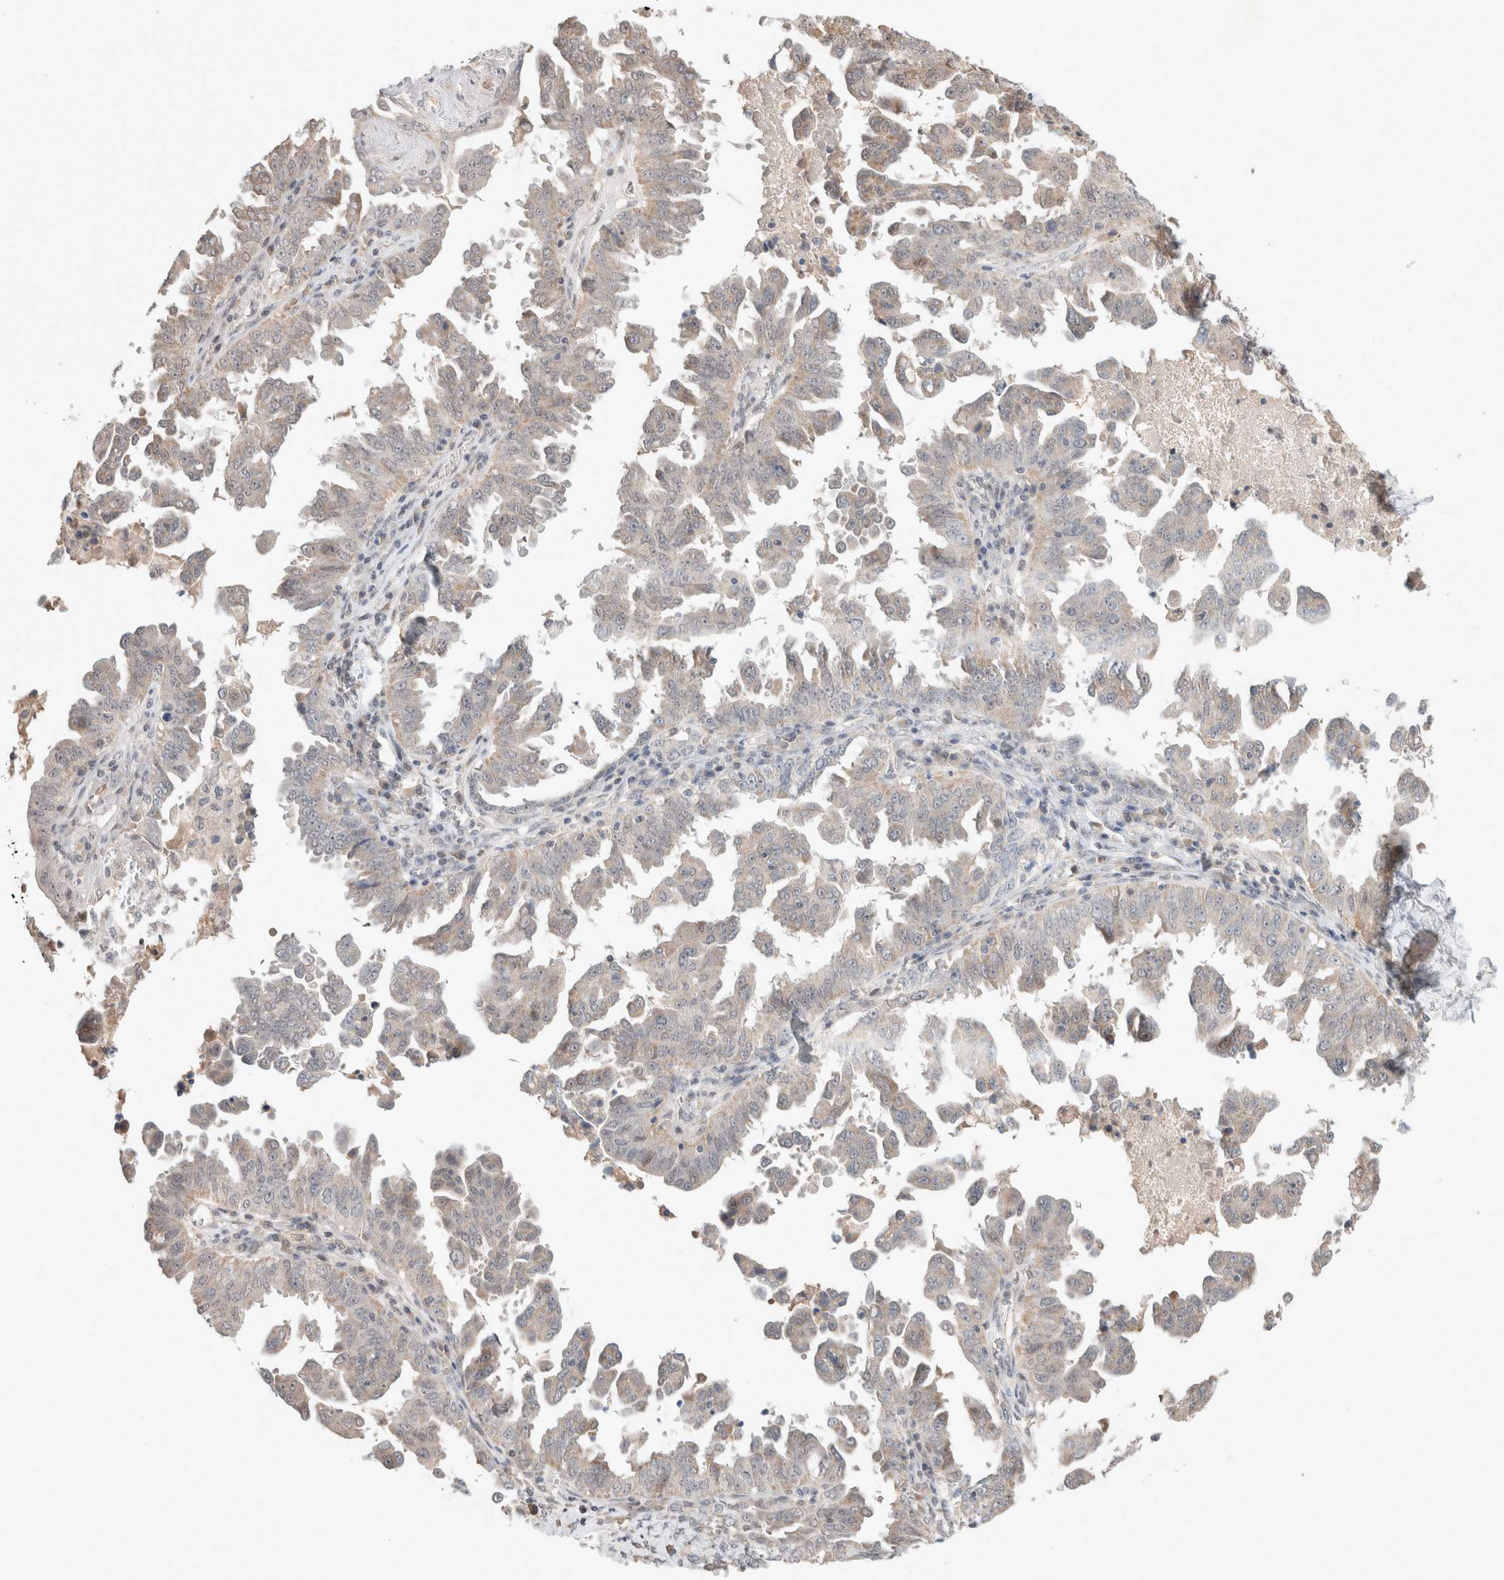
{"staining": {"intensity": "weak", "quantity": "25%-75%", "location": "cytoplasmic/membranous"}, "tissue": "ovarian cancer", "cell_type": "Tumor cells", "image_type": "cancer", "snomed": [{"axis": "morphology", "description": "Carcinoma, endometroid"}, {"axis": "topography", "description": "Ovary"}], "caption": "Endometroid carcinoma (ovarian) stained with IHC demonstrates weak cytoplasmic/membranous positivity in approximately 25%-75% of tumor cells.", "gene": "SYDE2", "patient": {"sex": "female", "age": 62}}